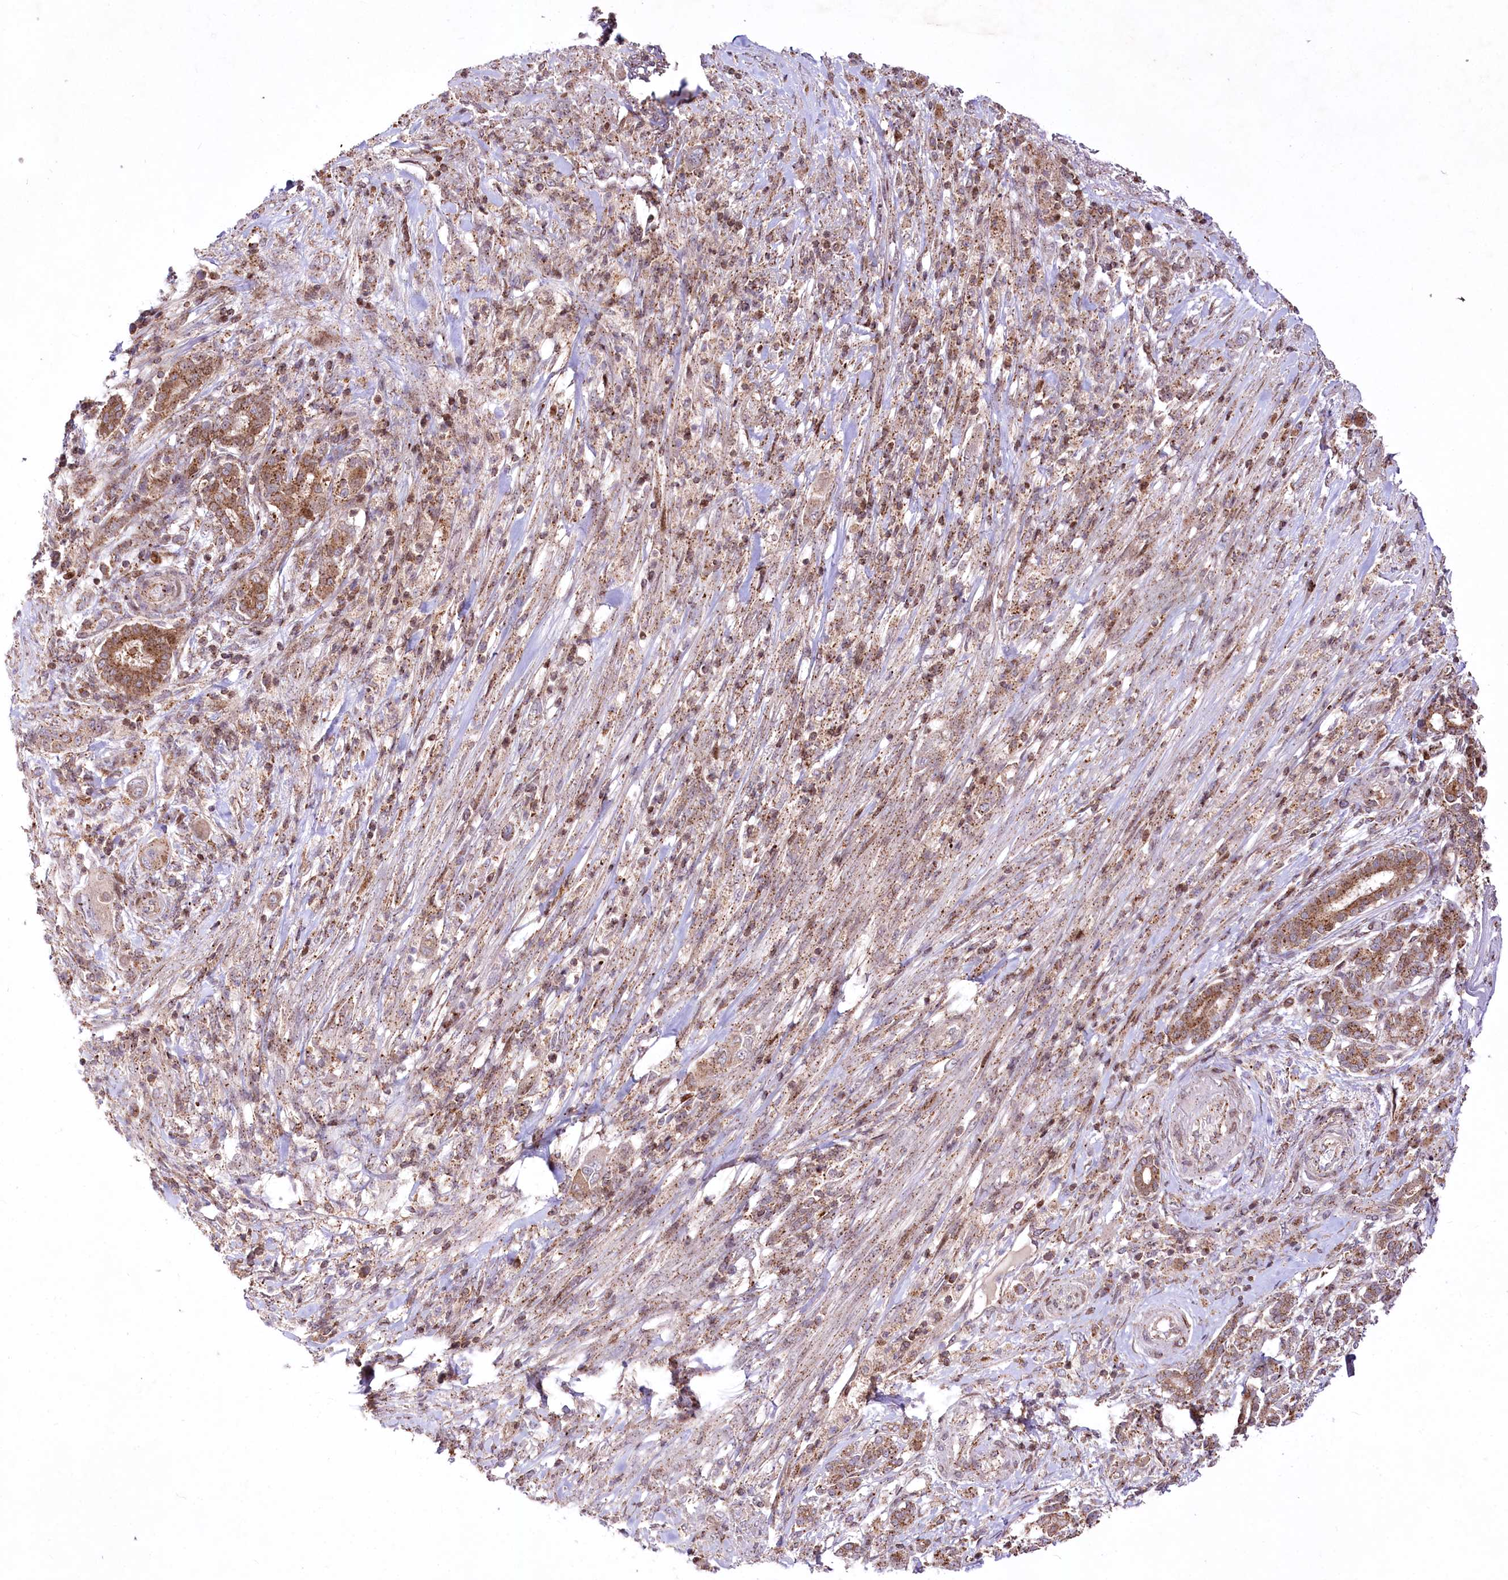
{"staining": {"intensity": "moderate", "quantity": ">75%", "location": "cytoplasmic/membranous"}, "tissue": "pancreatic cancer", "cell_type": "Tumor cells", "image_type": "cancer", "snomed": [{"axis": "morphology", "description": "Adenocarcinoma, NOS"}, {"axis": "topography", "description": "Pancreas"}], "caption": "Human pancreatic adenocarcinoma stained with a protein marker displays moderate staining in tumor cells.", "gene": "ZFYVE27", "patient": {"sex": "male", "age": 68}}